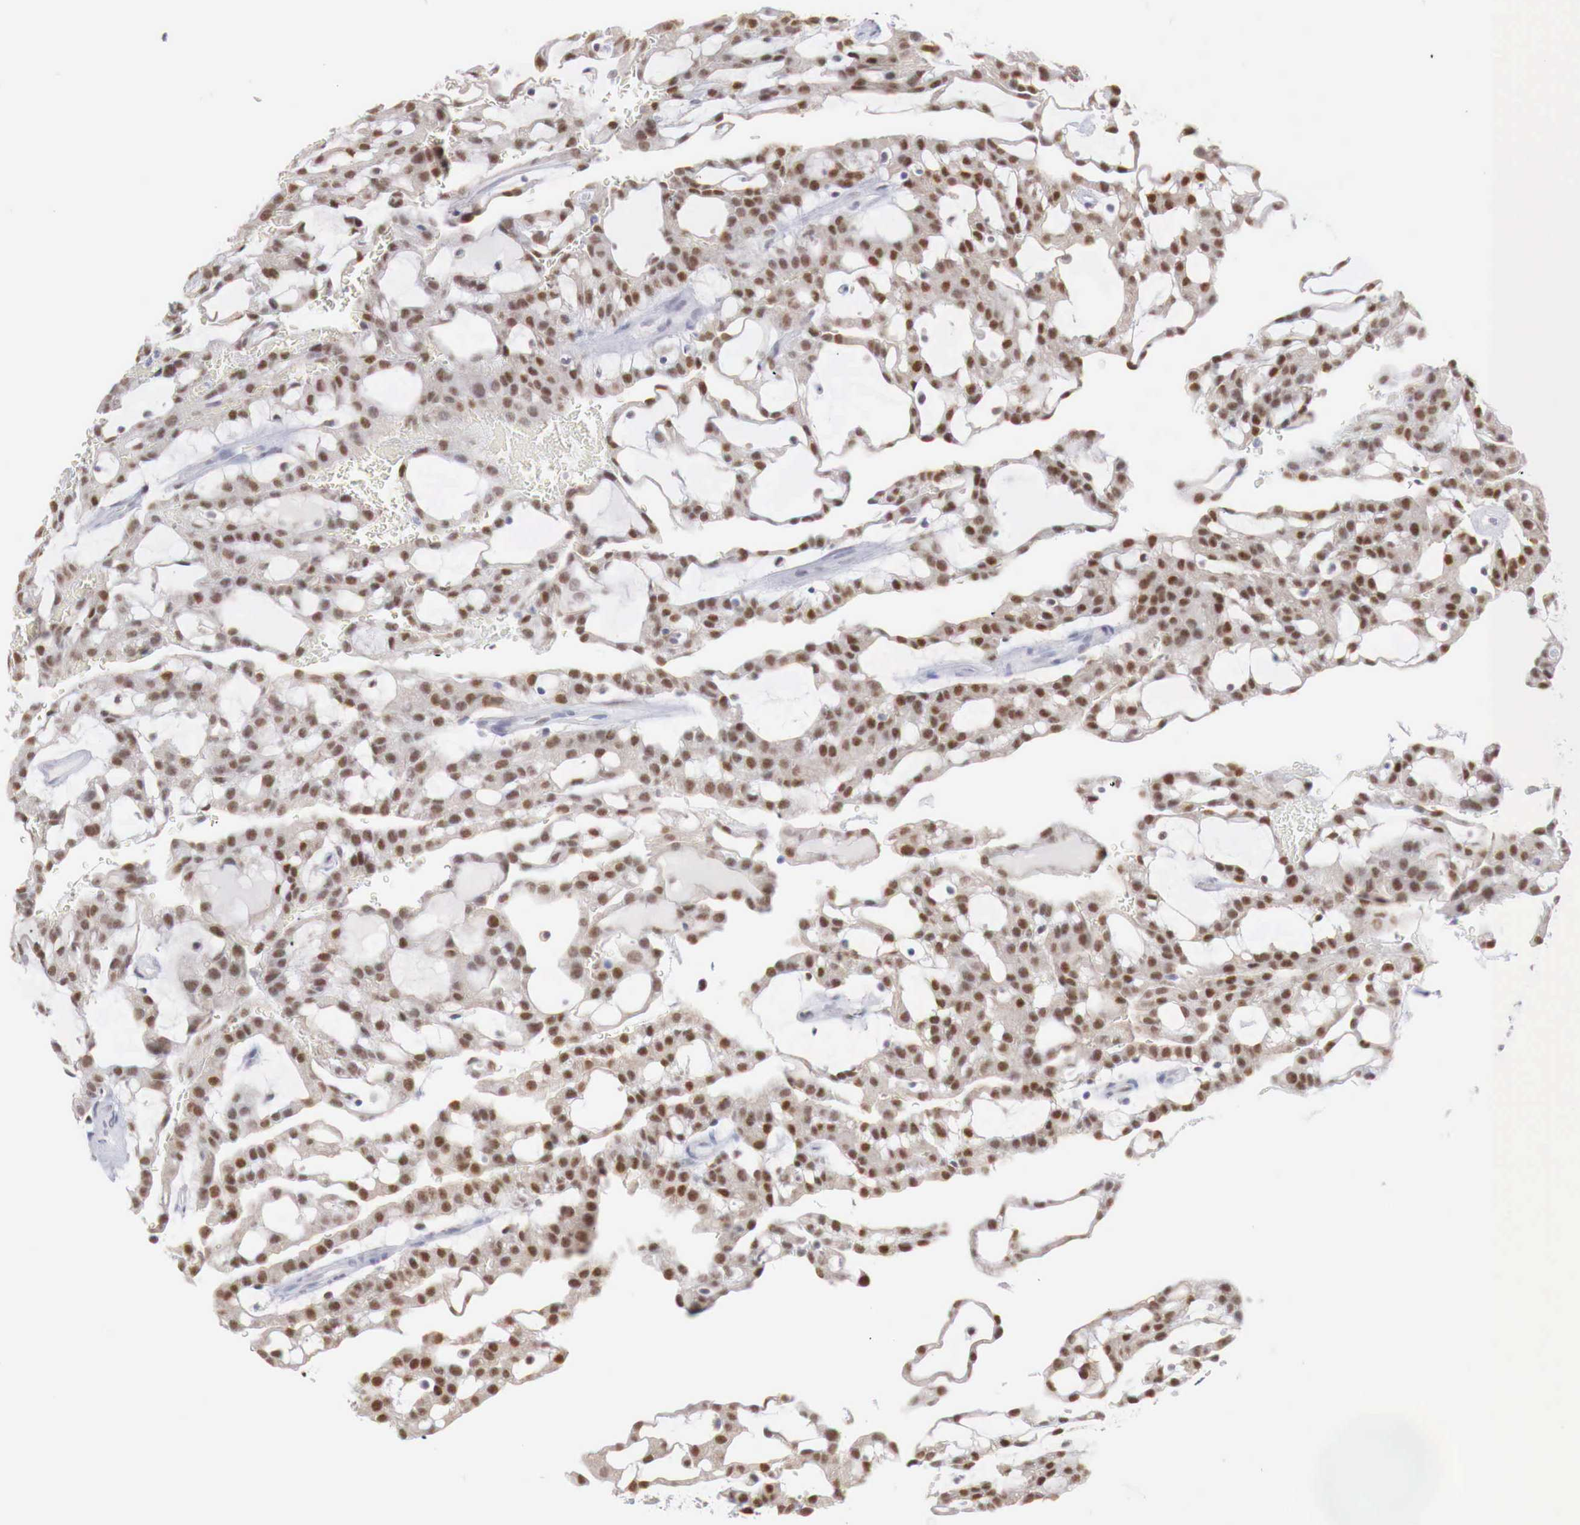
{"staining": {"intensity": "moderate", "quantity": "25%-75%", "location": "nuclear"}, "tissue": "renal cancer", "cell_type": "Tumor cells", "image_type": "cancer", "snomed": [{"axis": "morphology", "description": "Adenocarcinoma, NOS"}, {"axis": "topography", "description": "Kidney"}], "caption": "A photomicrograph of renal adenocarcinoma stained for a protein exhibits moderate nuclear brown staining in tumor cells.", "gene": "FOXP2", "patient": {"sex": "male", "age": 63}}